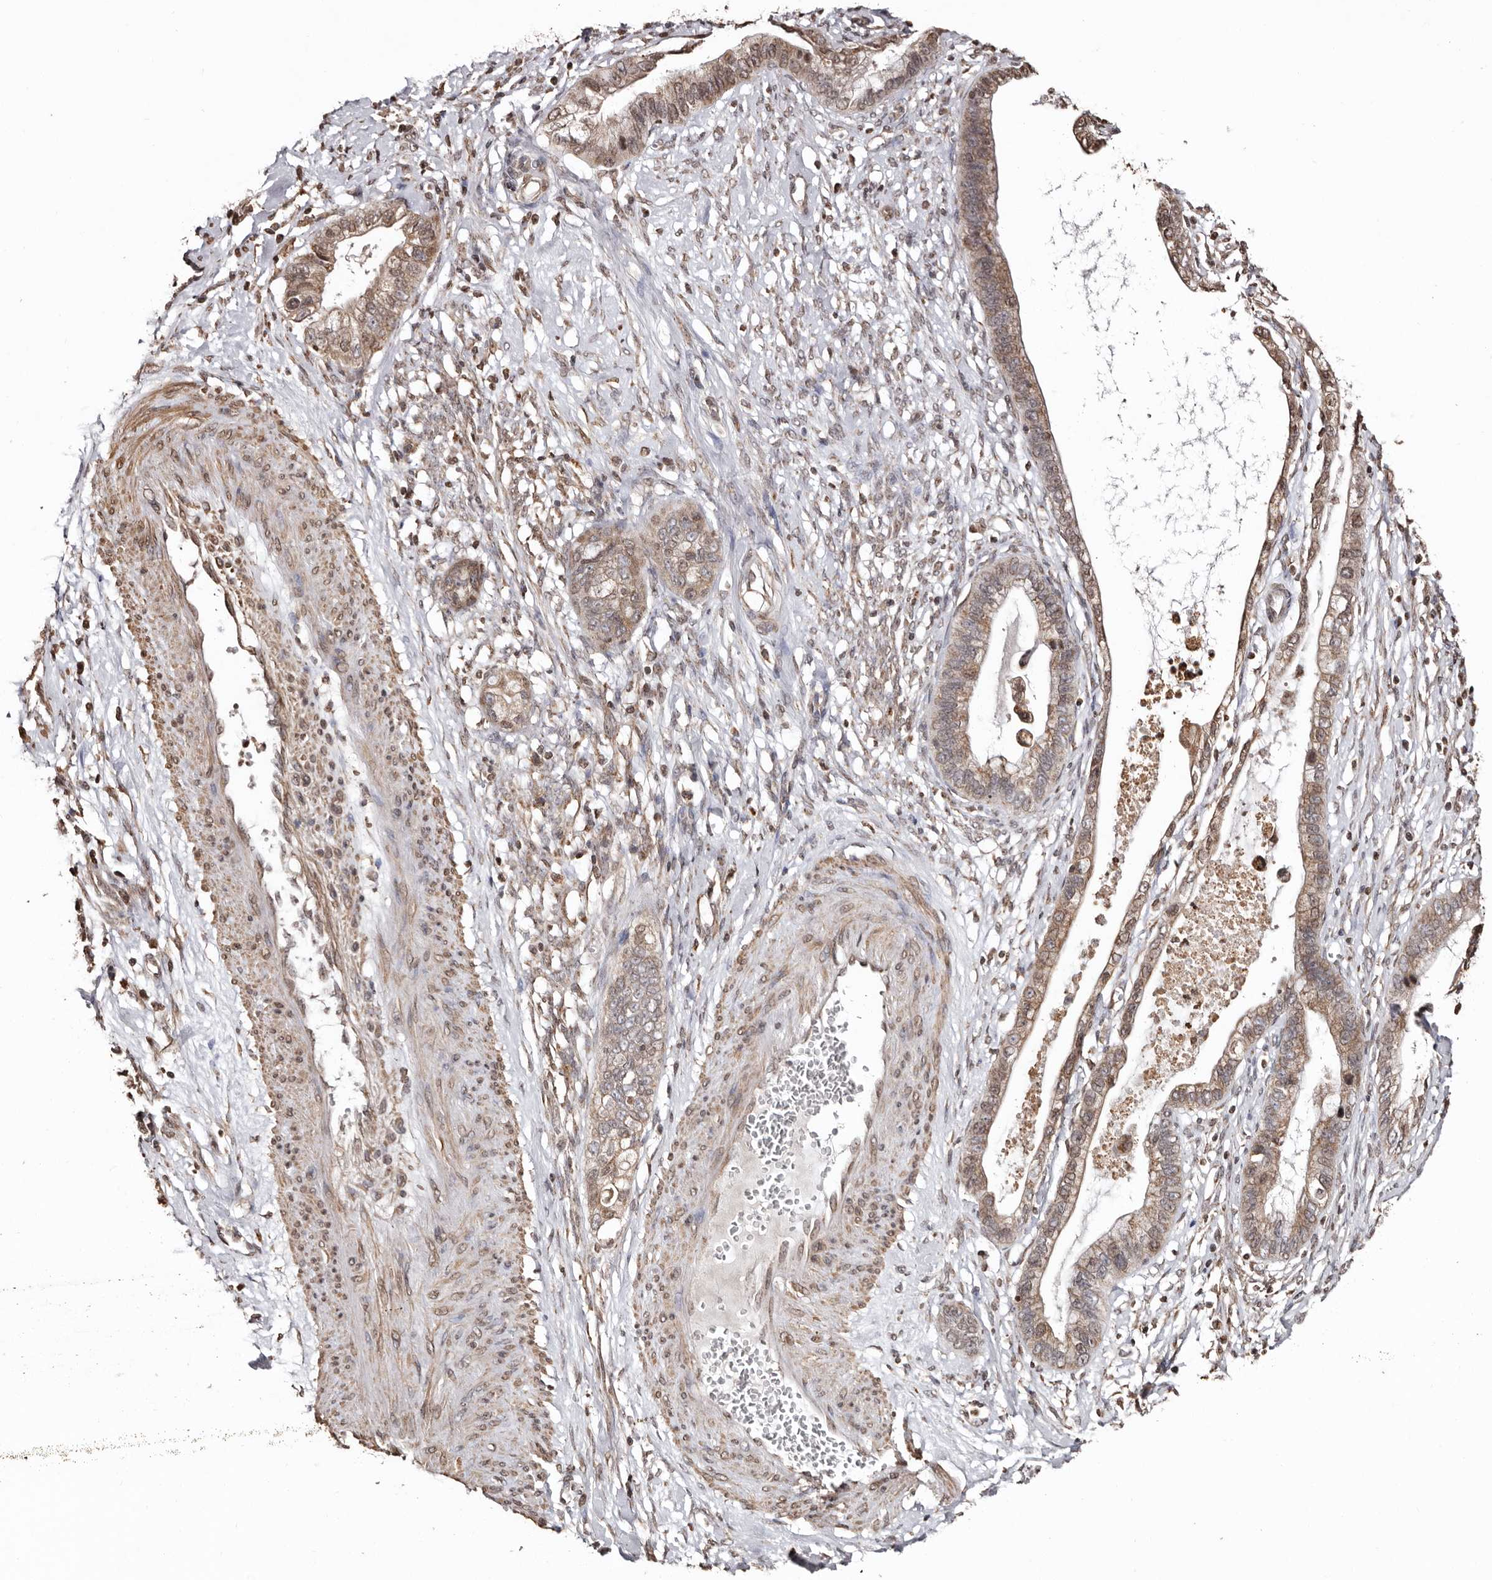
{"staining": {"intensity": "moderate", "quantity": ">75%", "location": "cytoplasmic/membranous"}, "tissue": "cervical cancer", "cell_type": "Tumor cells", "image_type": "cancer", "snomed": [{"axis": "morphology", "description": "Adenocarcinoma, NOS"}, {"axis": "topography", "description": "Cervix"}], "caption": "Protein staining of cervical adenocarcinoma tissue displays moderate cytoplasmic/membranous positivity in about >75% of tumor cells.", "gene": "CCDC190", "patient": {"sex": "female", "age": 44}}